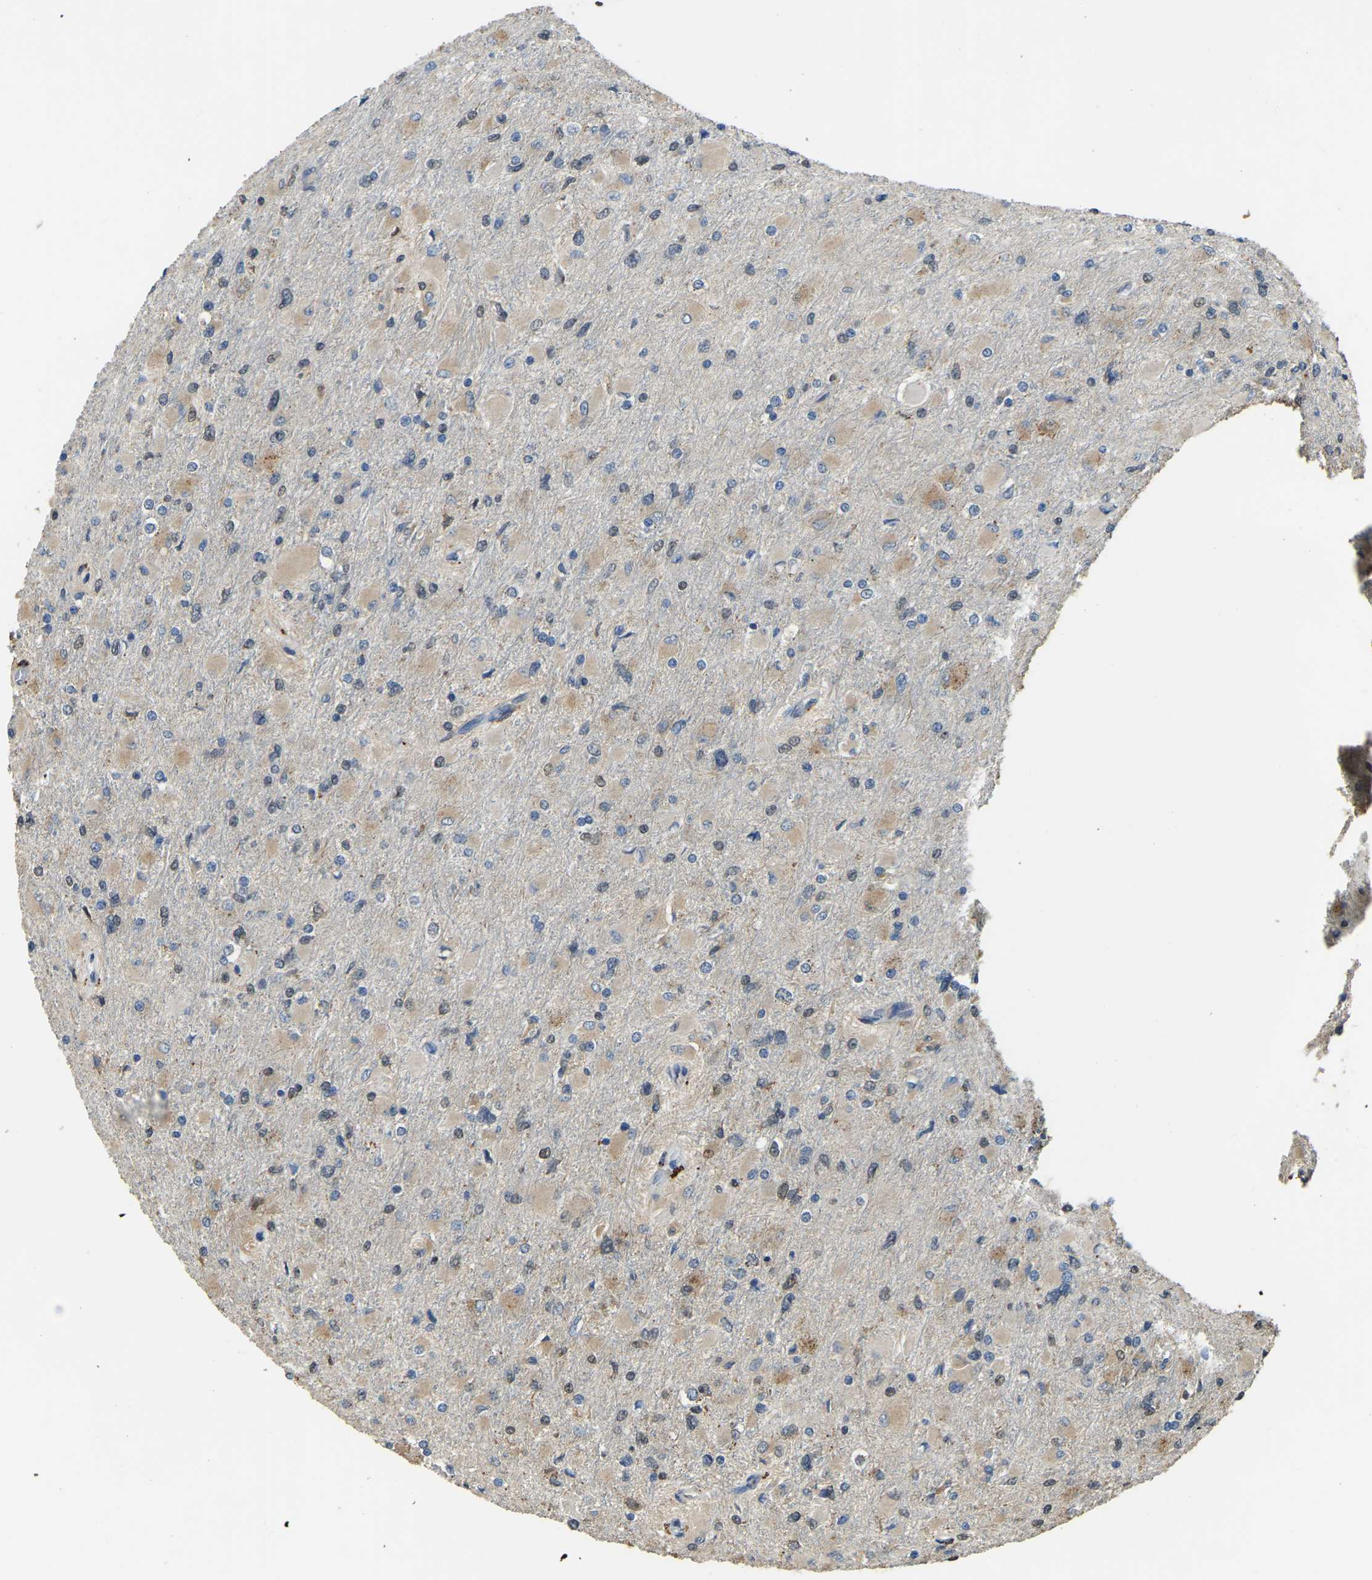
{"staining": {"intensity": "weak", "quantity": "<25%", "location": "nuclear"}, "tissue": "glioma", "cell_type": "Tumor cells", "image_type": "cancer", "snomed": [{"axis": "morphology", "description": "Glioma, malignant, High grade"}, {"axis": "topography", "description": "Cerebral cortex"}], "caption": "This is an immunohistochemistry image of human glioma. There is no expression in tumor cells.", "gene": "NANS", "patient": {"sex": "female", "age": 36}}